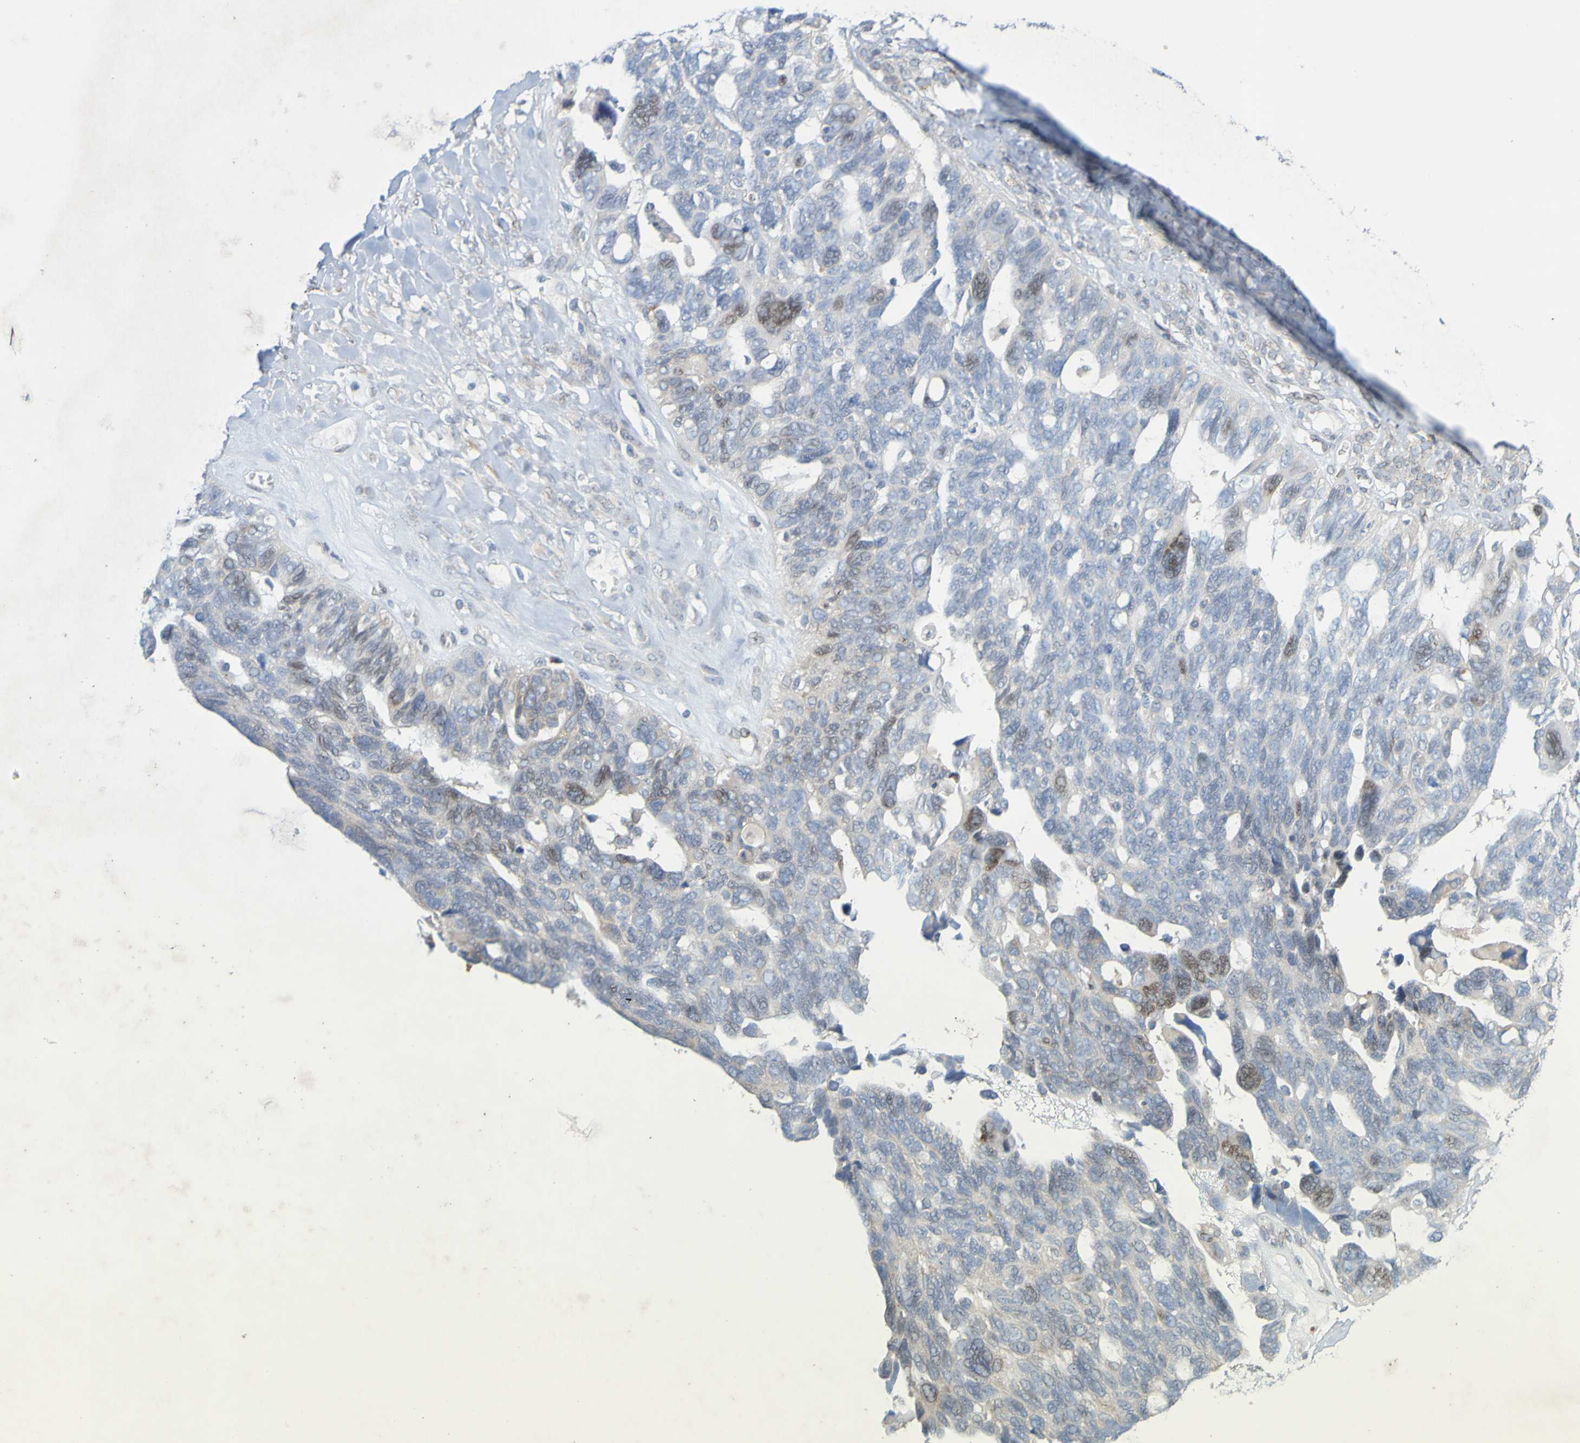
{"staining": {"intensity": "moderate", "quantity": "<25%", "location": "nuclear"}, "tissue": "ovarian cancer", "cell_type": "Tumor cells", "image_type": "cancer", "snomed": [{"axis": "morphology", "description": "Cystadenocarcinoma, serous, NOS"}, {"axis": "topography", "description": "Ovary"}], "caption": "The image demonstrates immunohistochemical staining of serous cystadenocarcinoma (ovarian). There is moderate nuclear positivity is present in about <25% of tumor cells. Nuclei are stained in blue.", "gene": "MAG", "patient": {"sex": "female", "age": 79}}